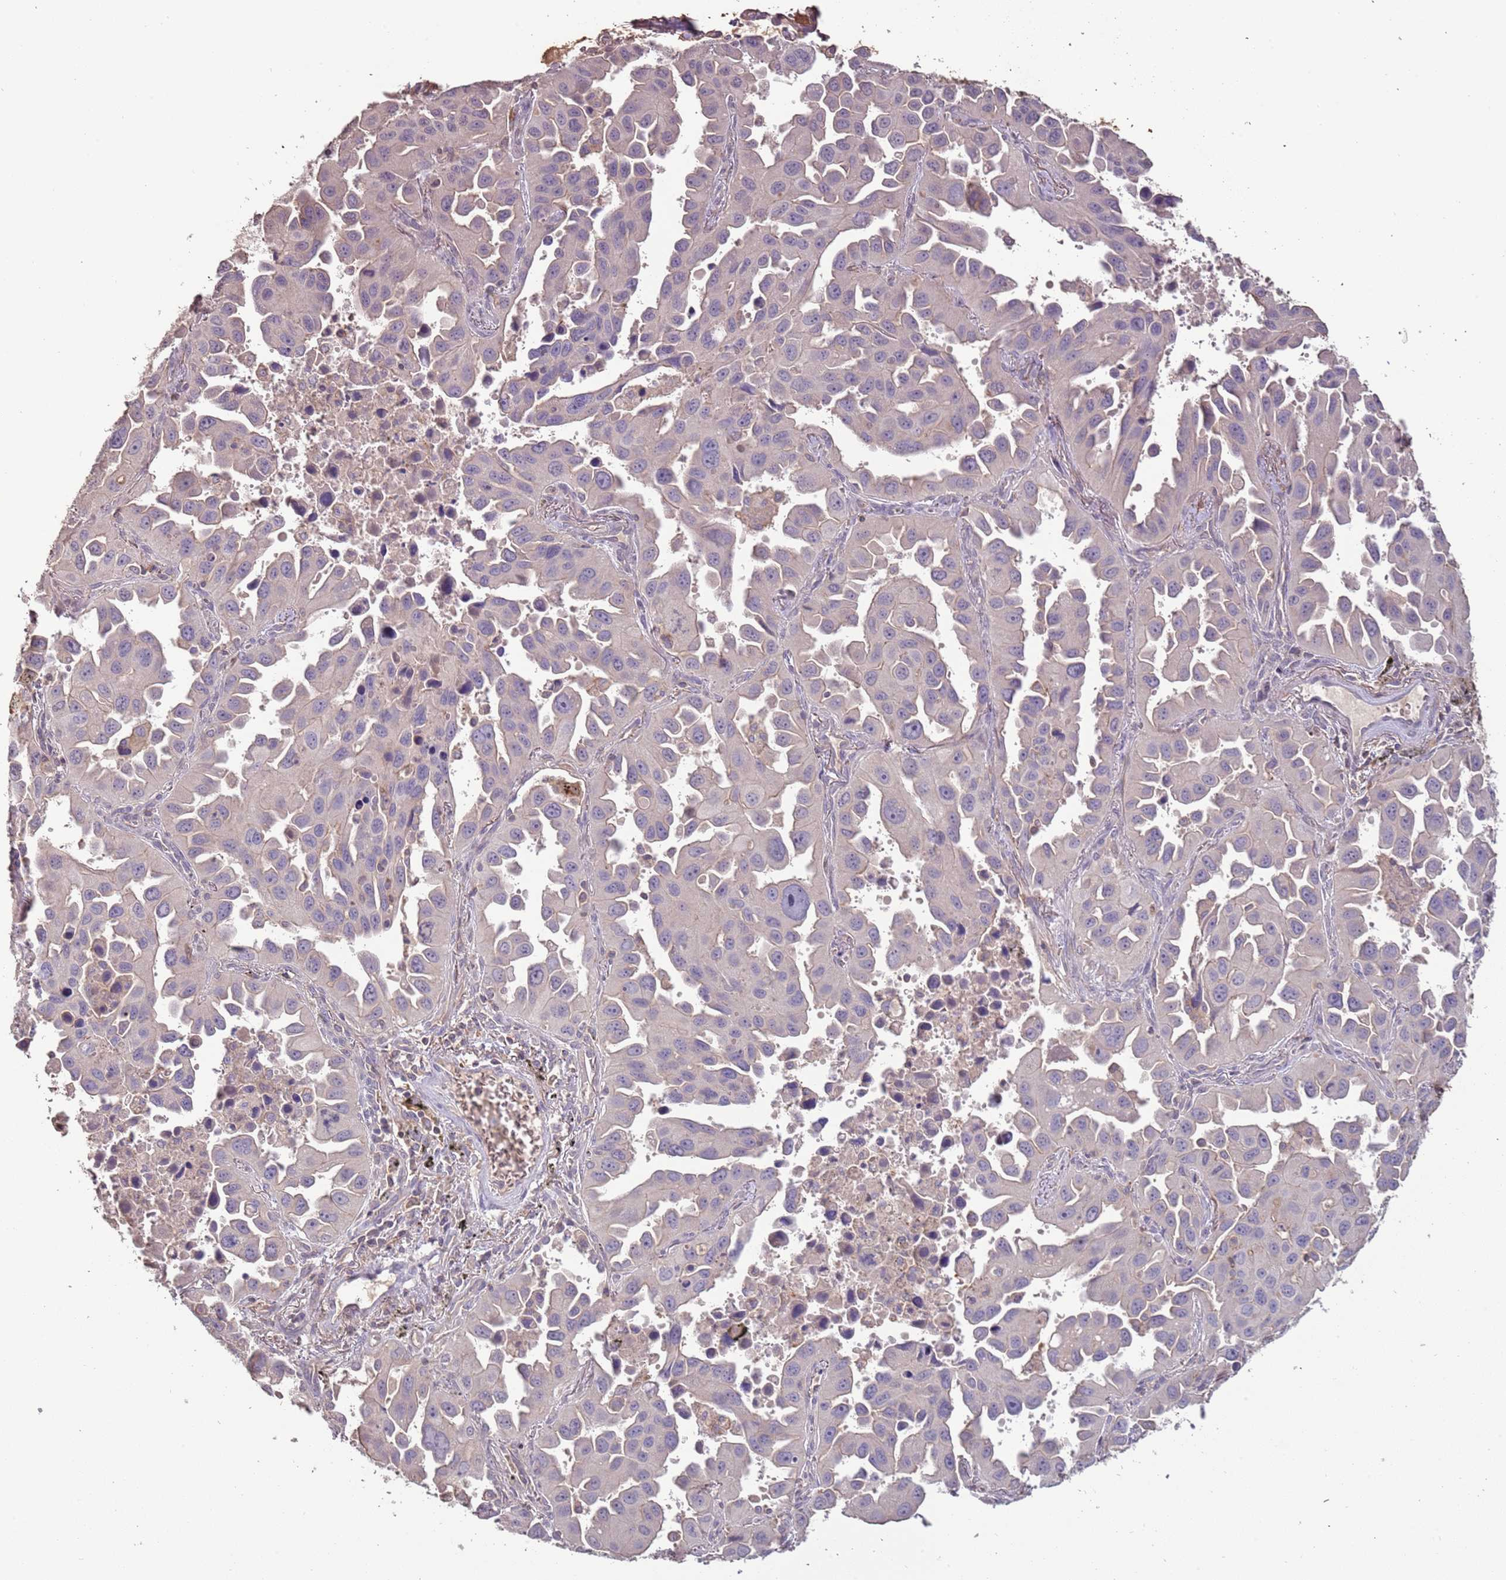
{"staining": {"intensity": "weak", "quantity": "<25%", "location": "cytoplasmic/membranous"}, "tissue": "lung cancer", "cell_type": "Tumor cells", "image_type": "cancer", "snomed": [{"axis": "morphology", "description": "Adenocarcinoma, NOS"}, {"axis": "topography", "description": "Lung"}], "caption": "This photomicrograph is of lung cancer (adenocarcinoma) stained with IHC to label a protein in brown with the nuclei are counter-stained blue. There is no expression in tumor cells. (Immunohistochemistry, brightfield microscopy, high magnification).", "gene": "FECH", "patient": {"sex": "male", "age": 66}}